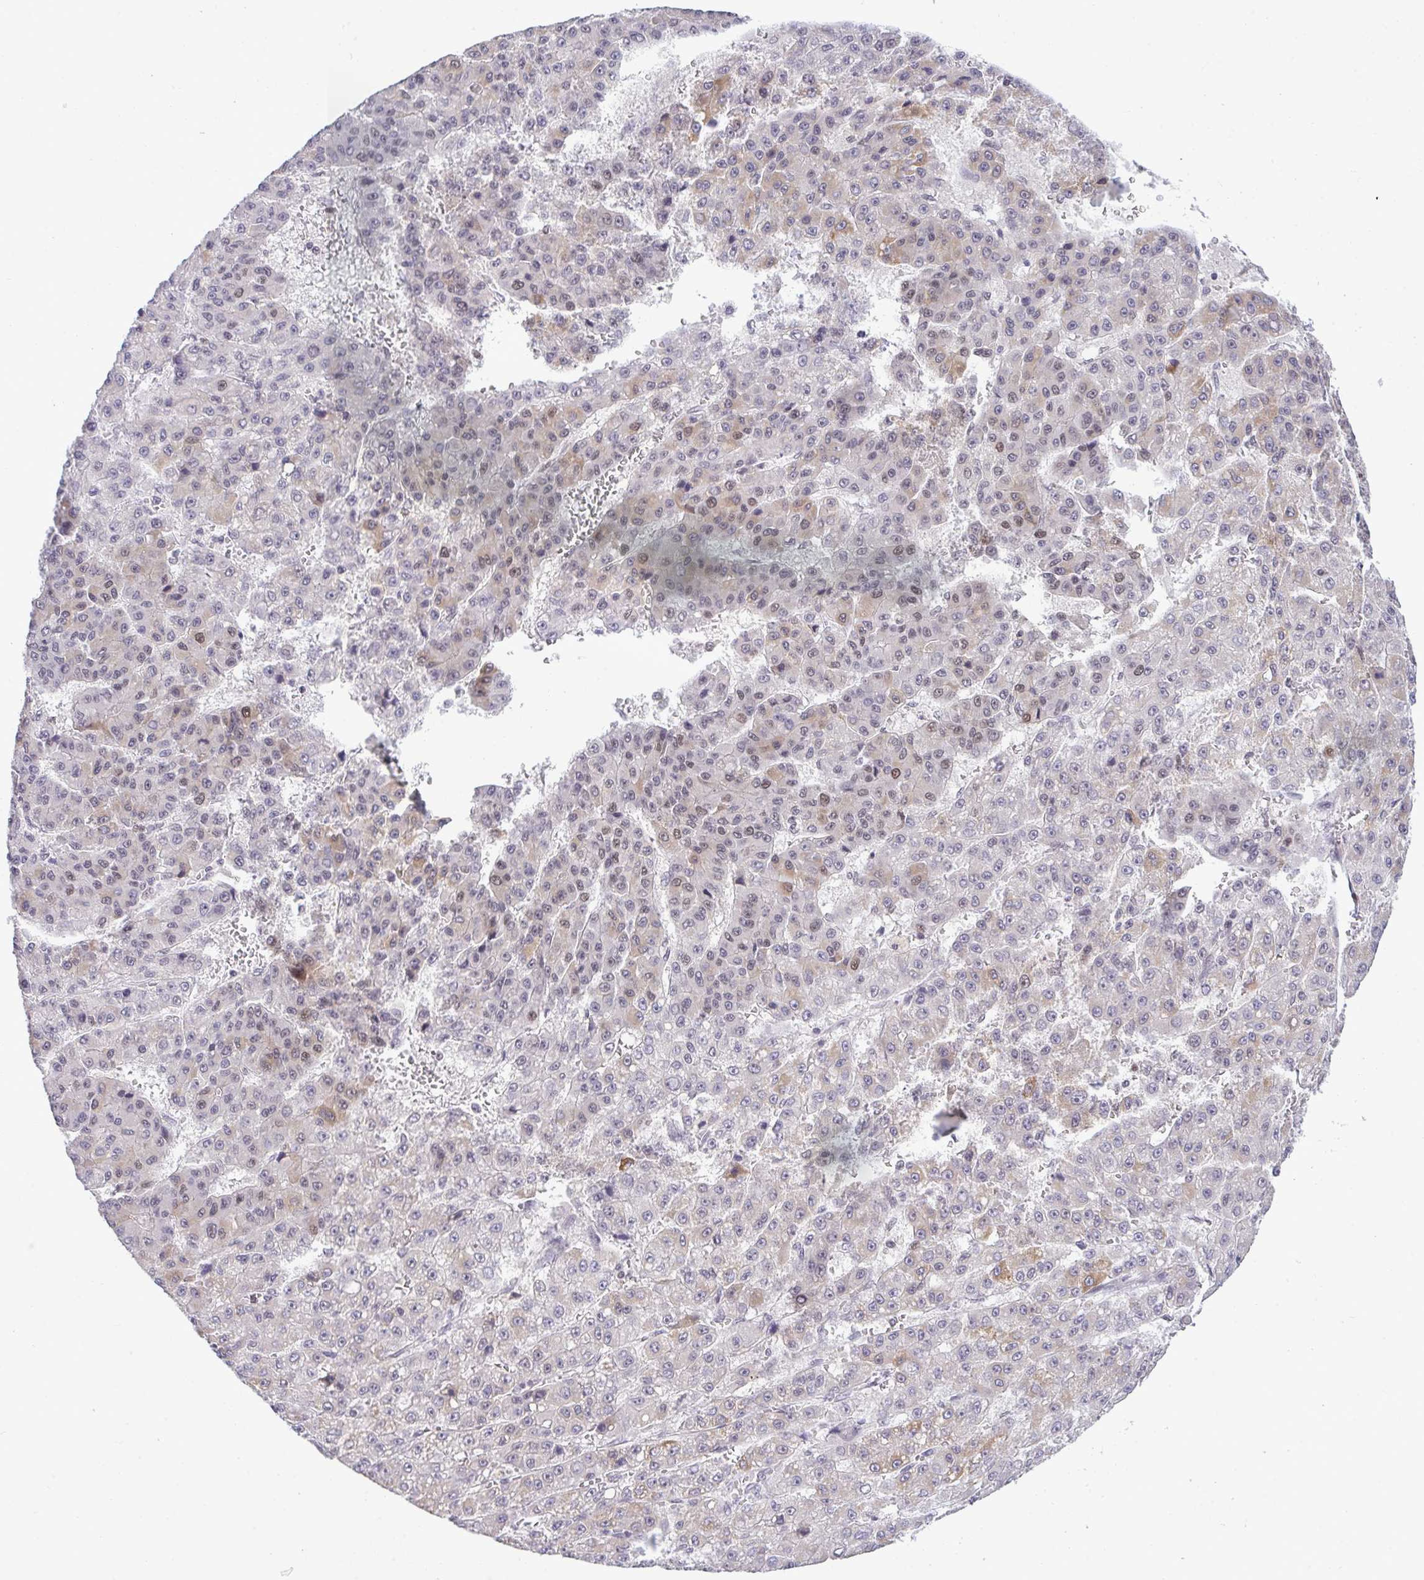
{"staining": {"intensity": "weak", "quantity": "<25%", "location": "nuclear"}, "tissue": "liver cancer", "cell_type": "Tumor cells", "image_type": "cancer", "snomed": [{"axis": "morphology", "description": "Carcinoma, Hepatocellular, NOS"}, {"axis": "topography", "description": "Liver"}], "caption": "Histopathology image shows no protein expression in tumor cells of hepatocellular carcinoma (liver) tissue.", "gene": "RFC4", "patient": {"sex": "male", "age": 70}}